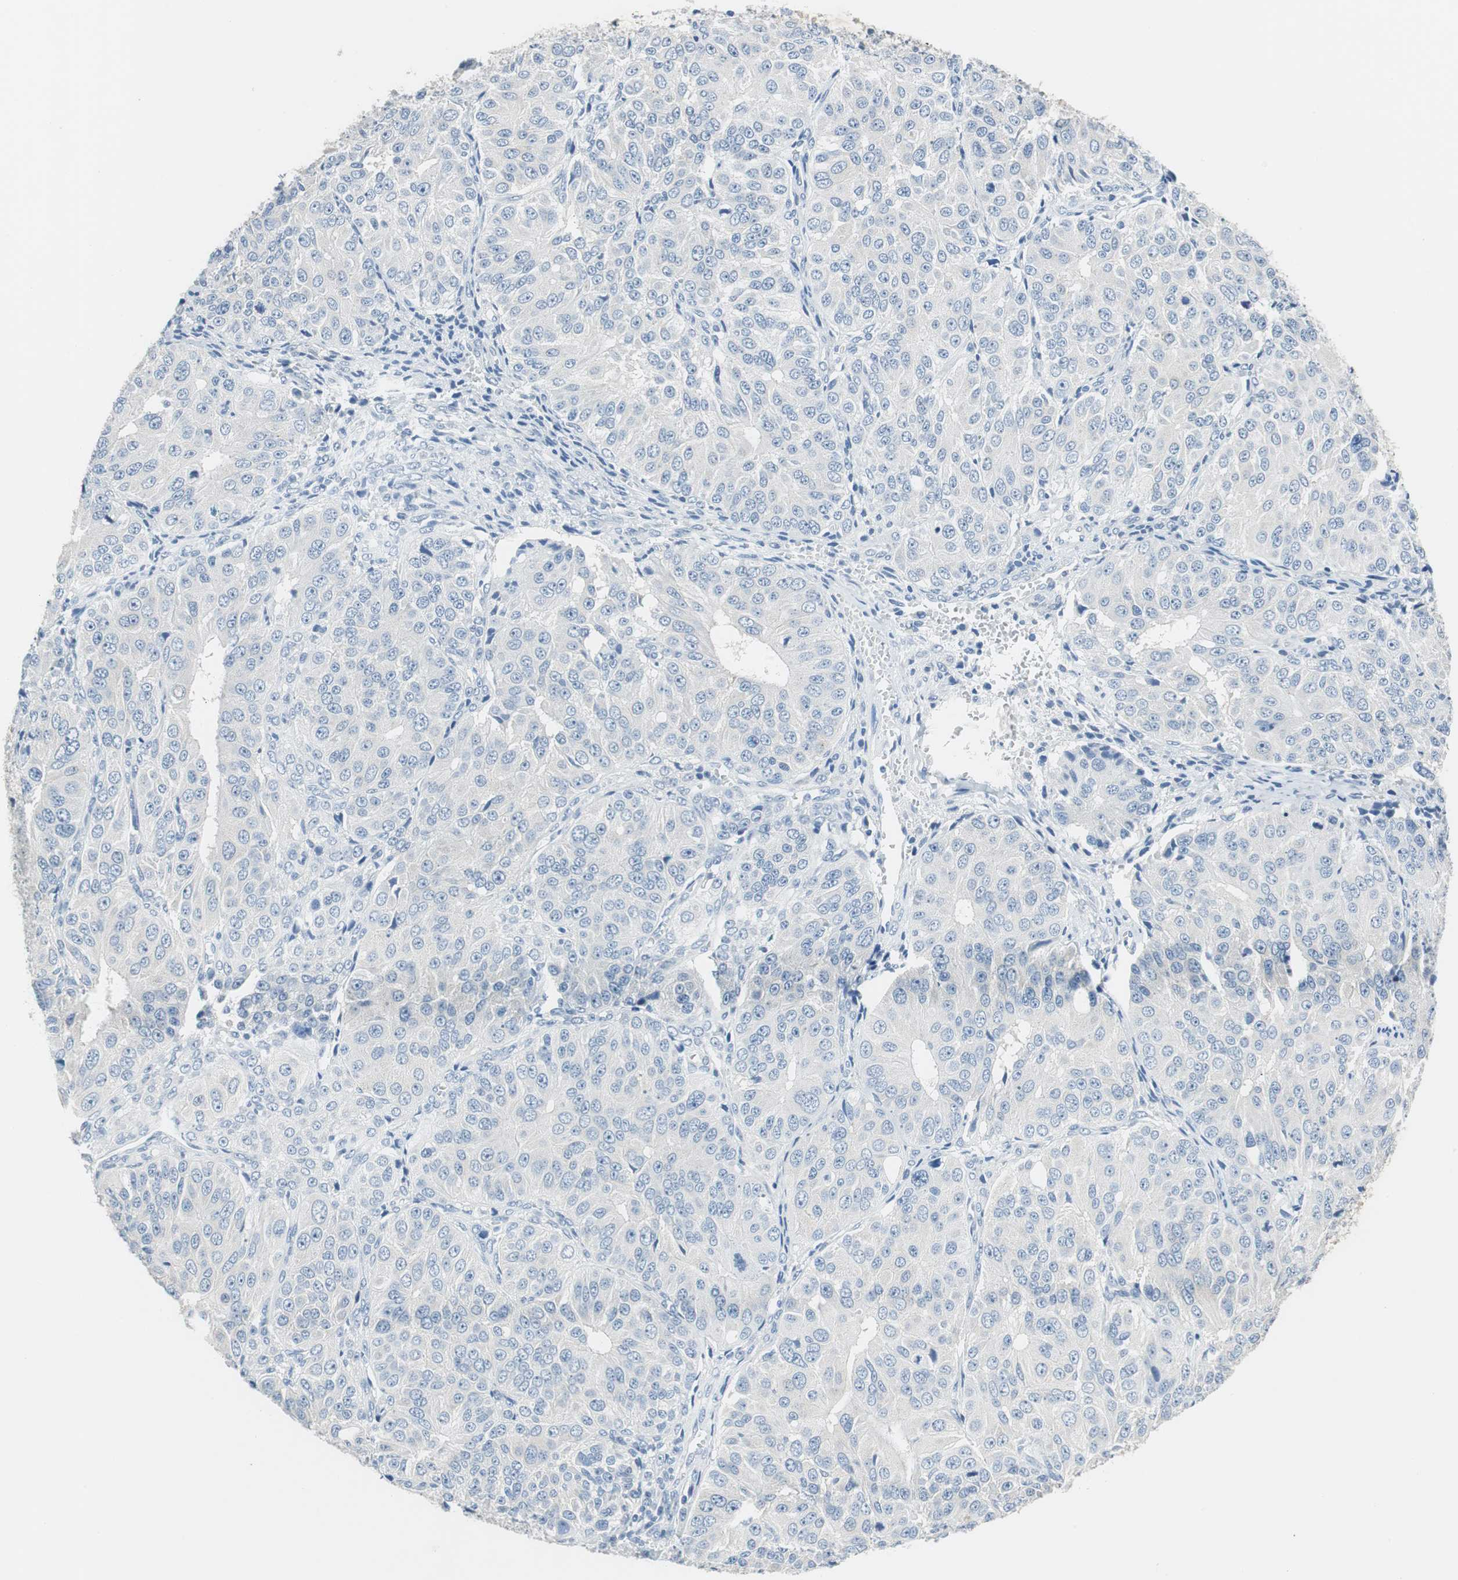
{"staining": {"intensity": "negative", "quantity": "none", "location": "none"}, "tissue": "ovarian cancer", "cell_type": "Tumor cells", "image_type": "cancer", "snomed": [{"axis": "morphology", "description": "Carcinoma, endometroid"}, {"axis": "topography", "description": "Ovary"}], "caption": "IHC image of neoplastic tissue: human ovarian endometroid carcinoma stained with DAB (3,3'-diaminobenzidine) displays no significant protein positivity in tumor cells.", "gene": "GLCCI1", "patient": {"sex": "female", "age": 51}}